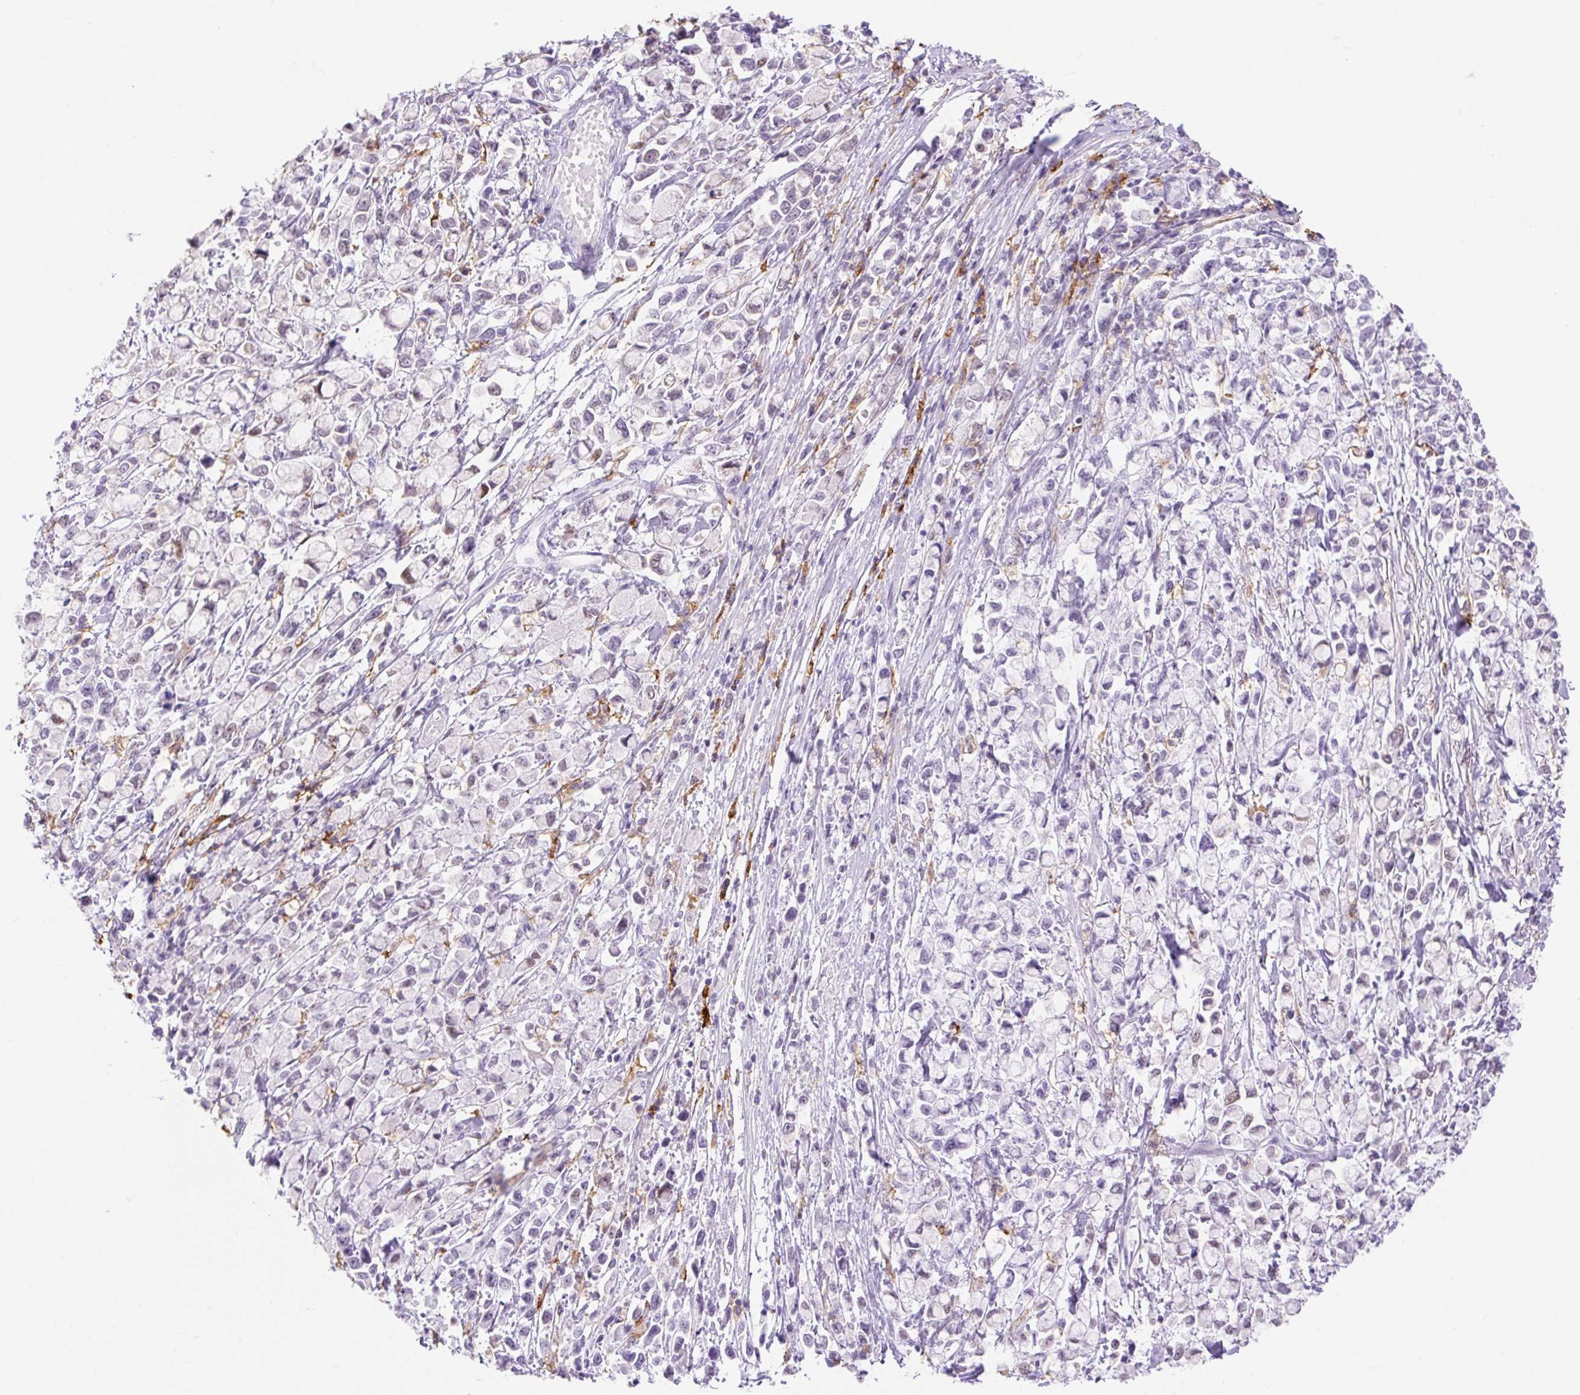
{"staining": {"intensity": "negative", "quantity": "none", "location": "none"}, "tissue": "stomach cancer", "cell_type": "Tumor cells", "image_type": "cancer", "snomed": [{"axis": "morphology", "description": "Adenocarcinoma, NOS"}, {"axis": "topography", "description": "Stomach"}], "caption": "DAB (3,3'-diaminobenzidine) immunohistochemical staining of stomach adenocarcinoma reveals no significant staining in tumor cells.", "gene": "SIGLEC1", "patient": {"sex": "female", "age": 81}}